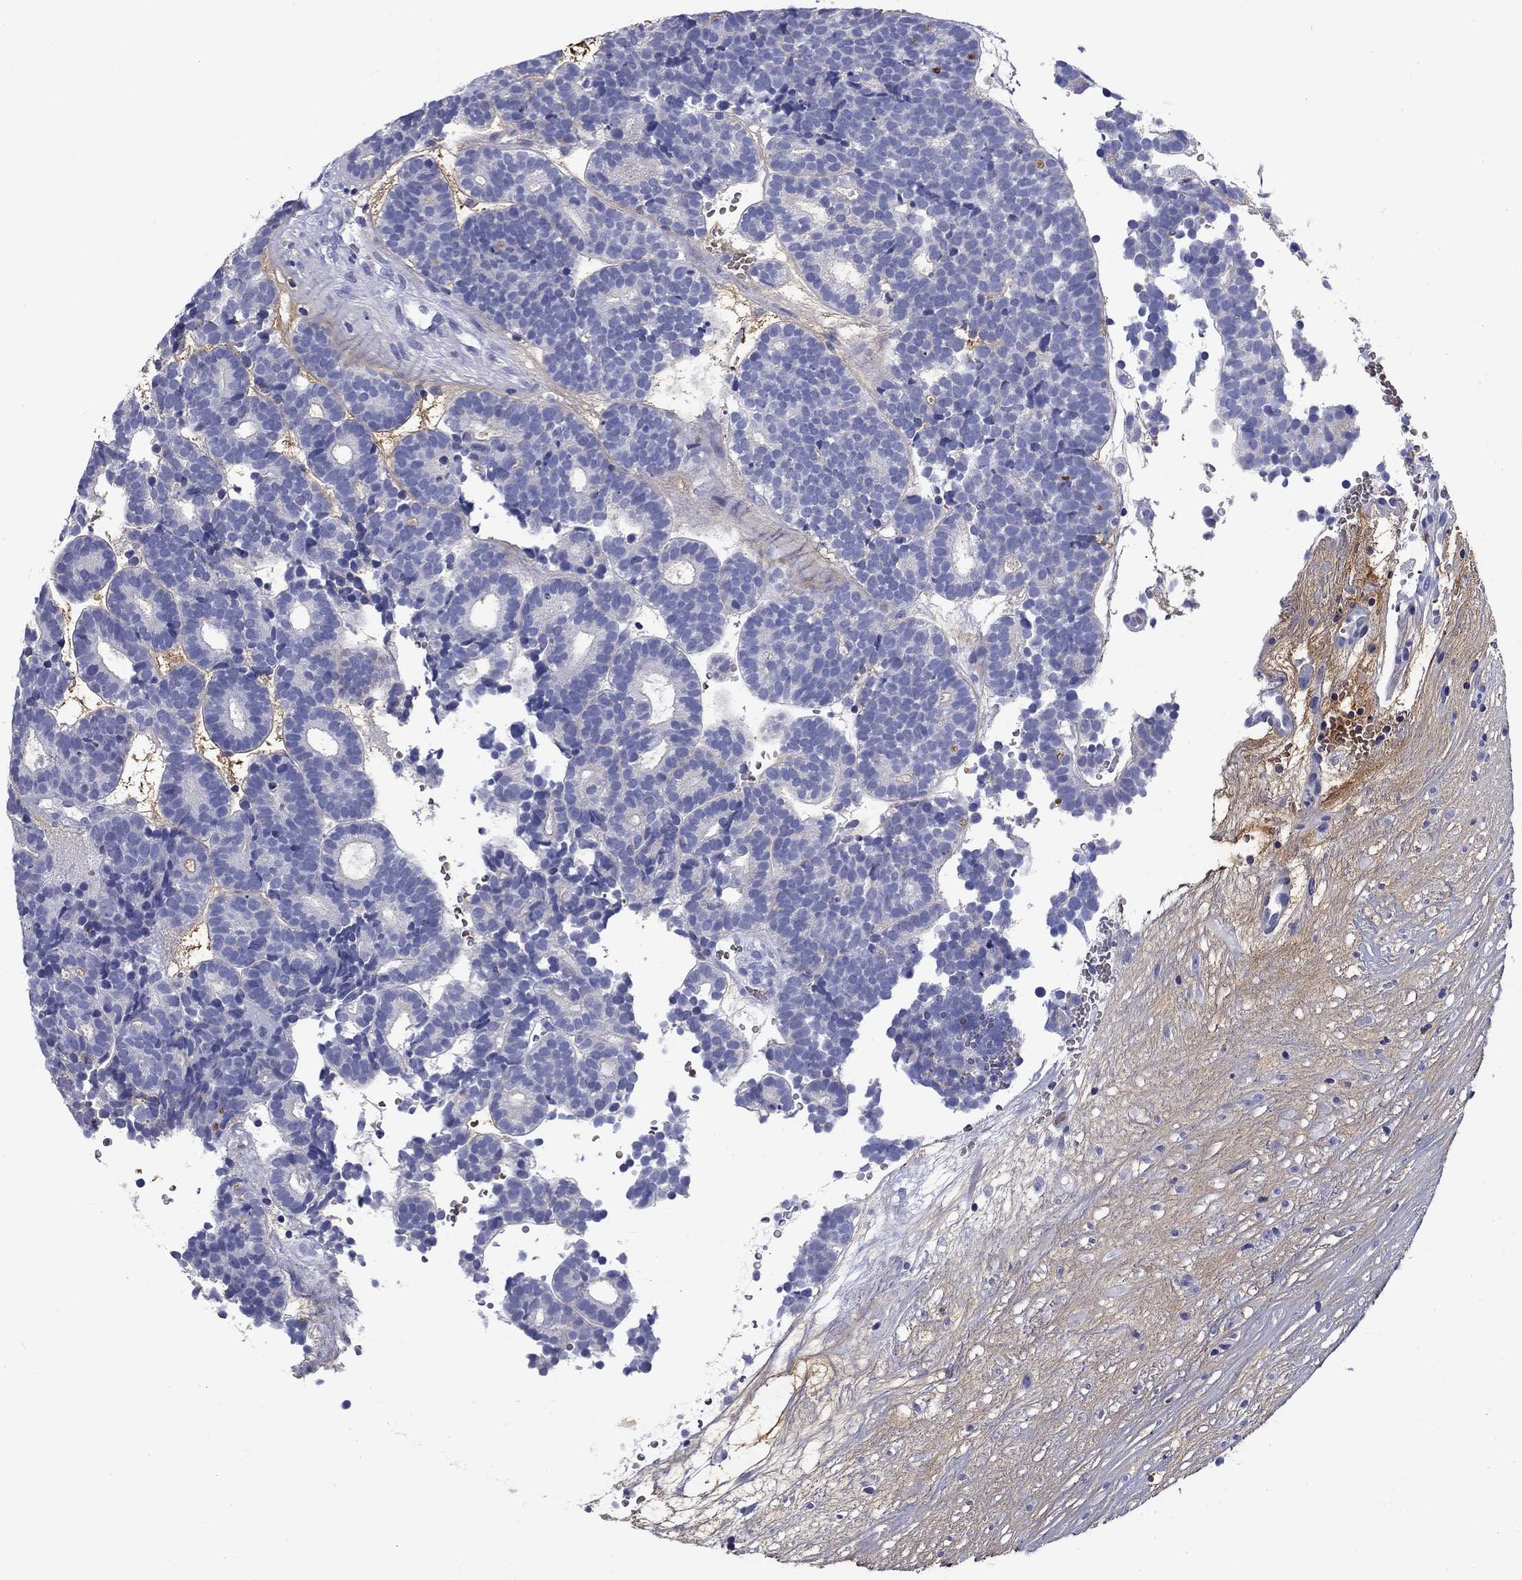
{"staining": {"intensity": "negative", "quantity": "none", "location": "none"}, "tissue": "head and neck cancer", "cell_type": "Tumor cells", "image_type": "cancer", "snomed": [{"axis": "morphology", "description": "Adenocarcinoma, NOS"}, {"axis": "topography", "description": "Head-Neck"}], "caption": "This is an IHC histopathology image of human head and neck adenocarcinoma. There is no staining in tumor cells.", "gene": "CD40LG", "patient": {"sex": "female", "age": 81}}